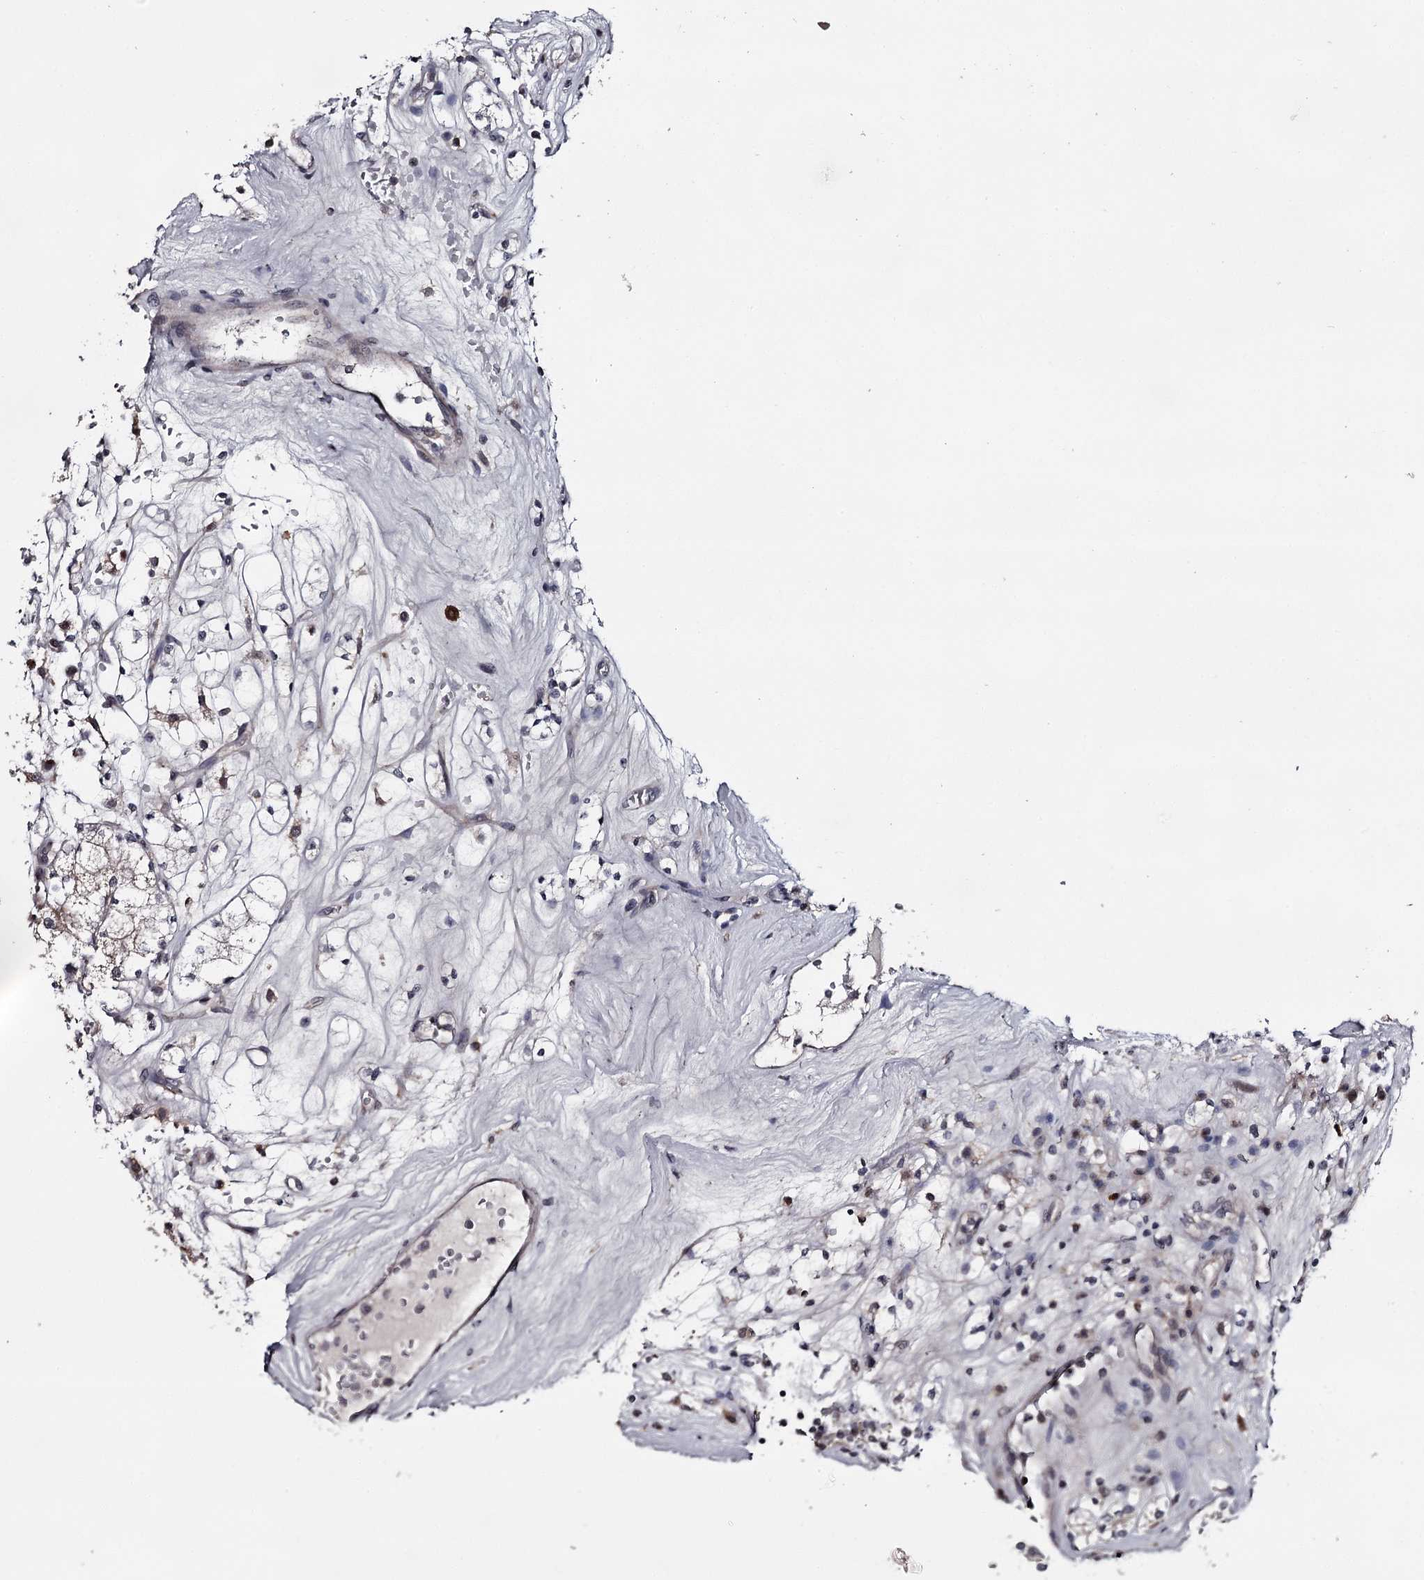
{"staining": {"intensity": "moderate", "quantity": "<25%", "location": "cytoplasmic/membranous"}, "tissue": "renal cancer", "cell_type": "Tumor cells", "image_type": "cancer", "snomed": [{"axis": "morphology", "description": "Adenocarcinoma, NOS"}, {"axis": "topography", "description": "Kidney"}], "caption": "The histopathology image demonstrates staining of renal adenocarcinoma, revealing moderate cytoplasmic/membranous protein expression (brown color) within tumor cells.", "gene": "GTSF1", "patient": {"sex": "male", "age": 77}}